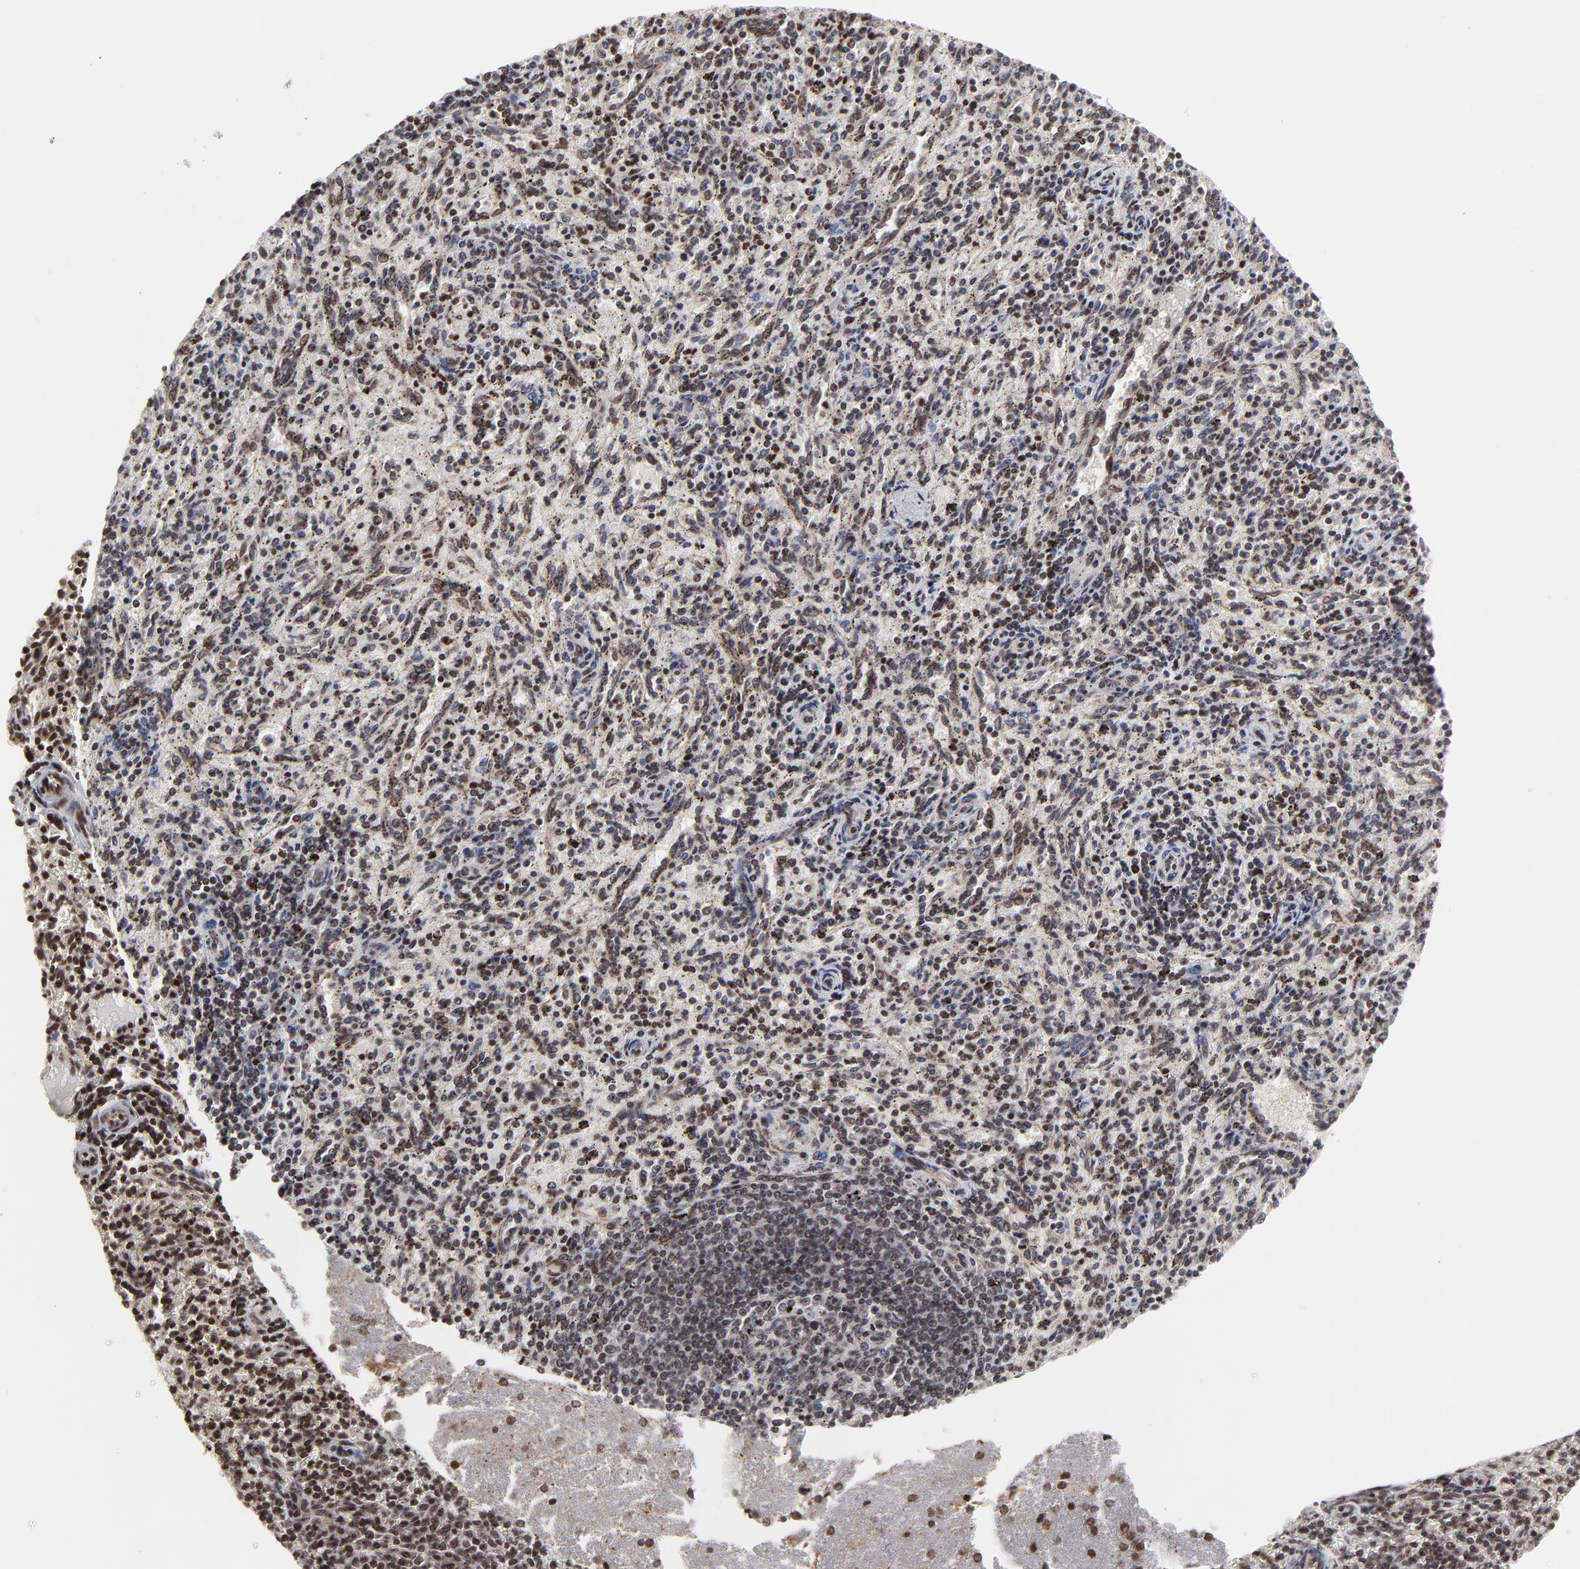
{"staining": {"intensity": "moderate", "quantity": "25%-75%", "location": "nuclear"}, "tissue": "spleen", "cell_type": "Cells in red pulp", "image_type": "normal", "snomed": [{"axis": "morphology", "description": "Normal tissue, NOS"}, {"axis": "topography", "description": "Spleen"}], "caption": "Protein analysis of unremarkable spleen demonstrates moderate nuclear positivity in approximately 25%-75% of cells in red pulp.", "gene": "ZNF777", "patient": {"sex": "female", "age": 10}}